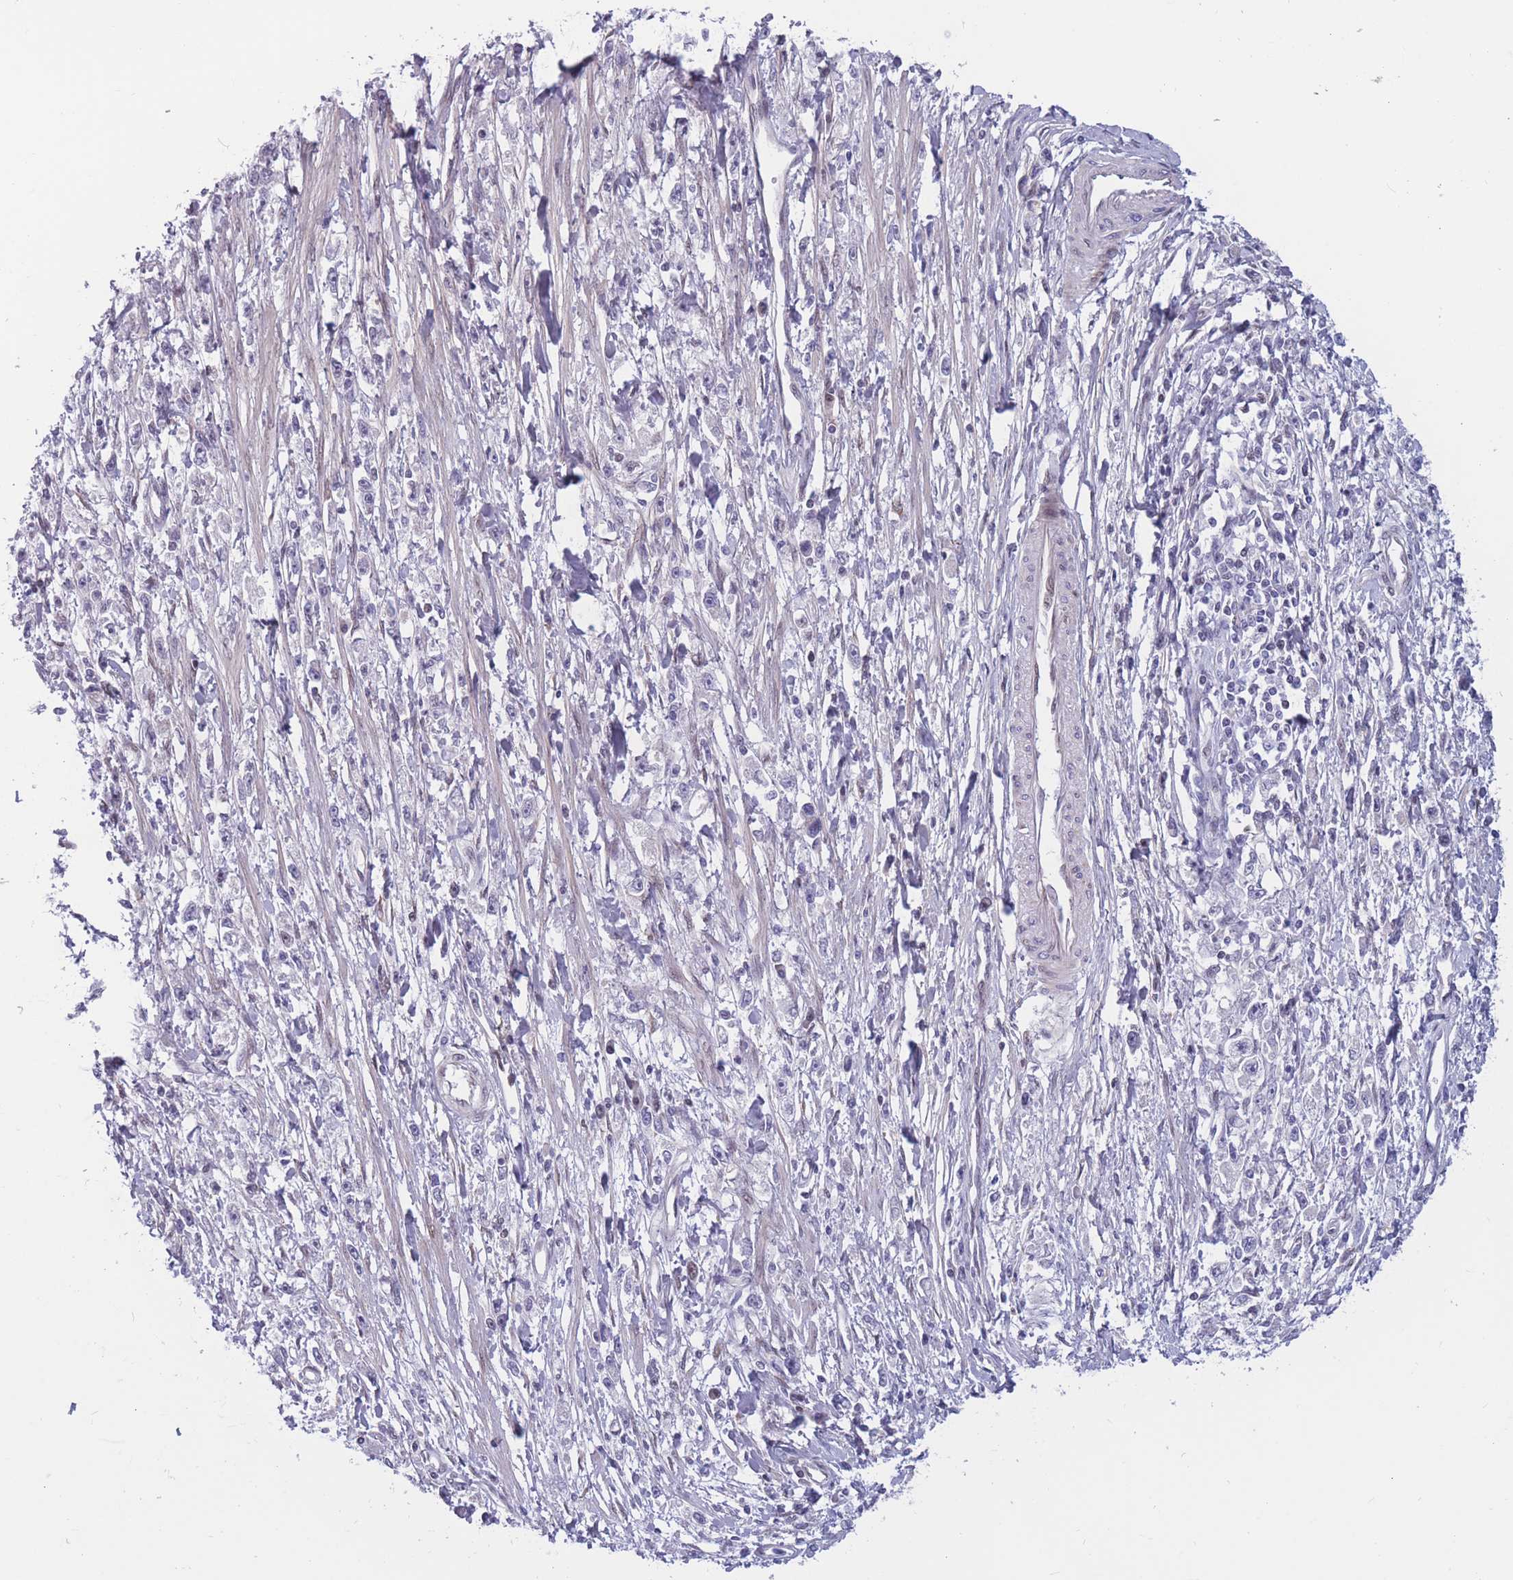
{"staining": {"intensity": "negative", "quantity": "none", "location": "none"}, "tissue": "stomach cancer", "cell_type": "Tumor cells", "image_type": "cancer", "snomed": [{"axis": "morphology", "description": "Adenocarcinoma, NOS"}, {"axis": "topography", "description": "Stomach"}], "caption": "IHC photomicrograph of human stomach cancer (adenocarcinoma) stained for a protein (brown), which exhibits no staining in tumor cells.", "gene": "BCL9L", "patient": {"sex": "female", "age": 59}}